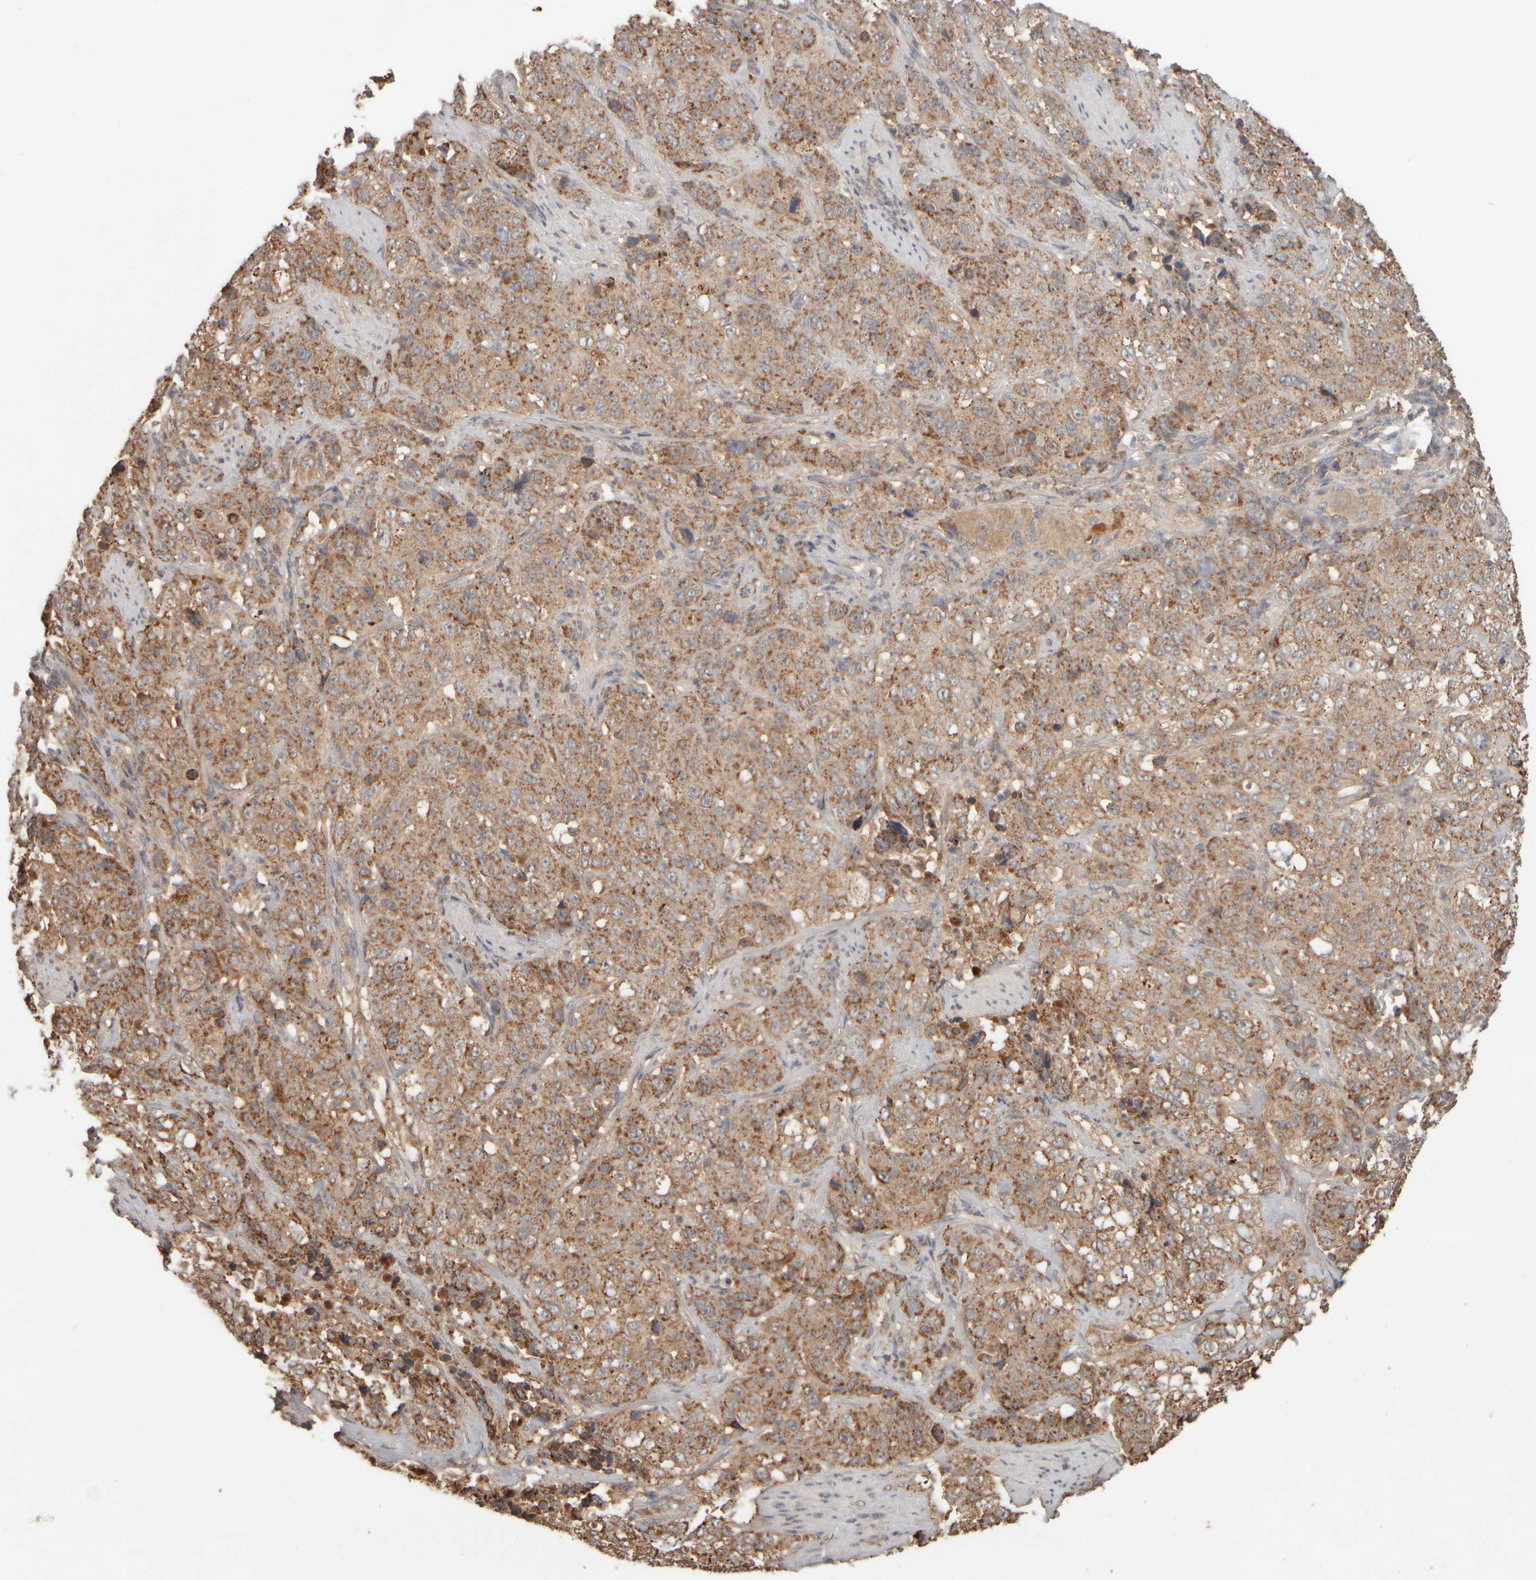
{"staining": {"intensity": "strong", "quantity": "25%-75%", "location": "cytoplasmic/membranous"}, "tissue": "stomach cancer", "cell_type": "Tumor cells", "image_type": "cancer", "snomed": [{"axis": "morphology", "description": "Adenocarcinoma, NOS"}, {"axis": "topography", "description": "Stomach"}], "caption": "Human stomach cancer stained for a protein (brown) reveals strong cytoplasmic/membranous positive staining in about 25%-75% of tumor cells.", "gene": "EIF2B3", "patient": {"sex": "male", "age": 48}}